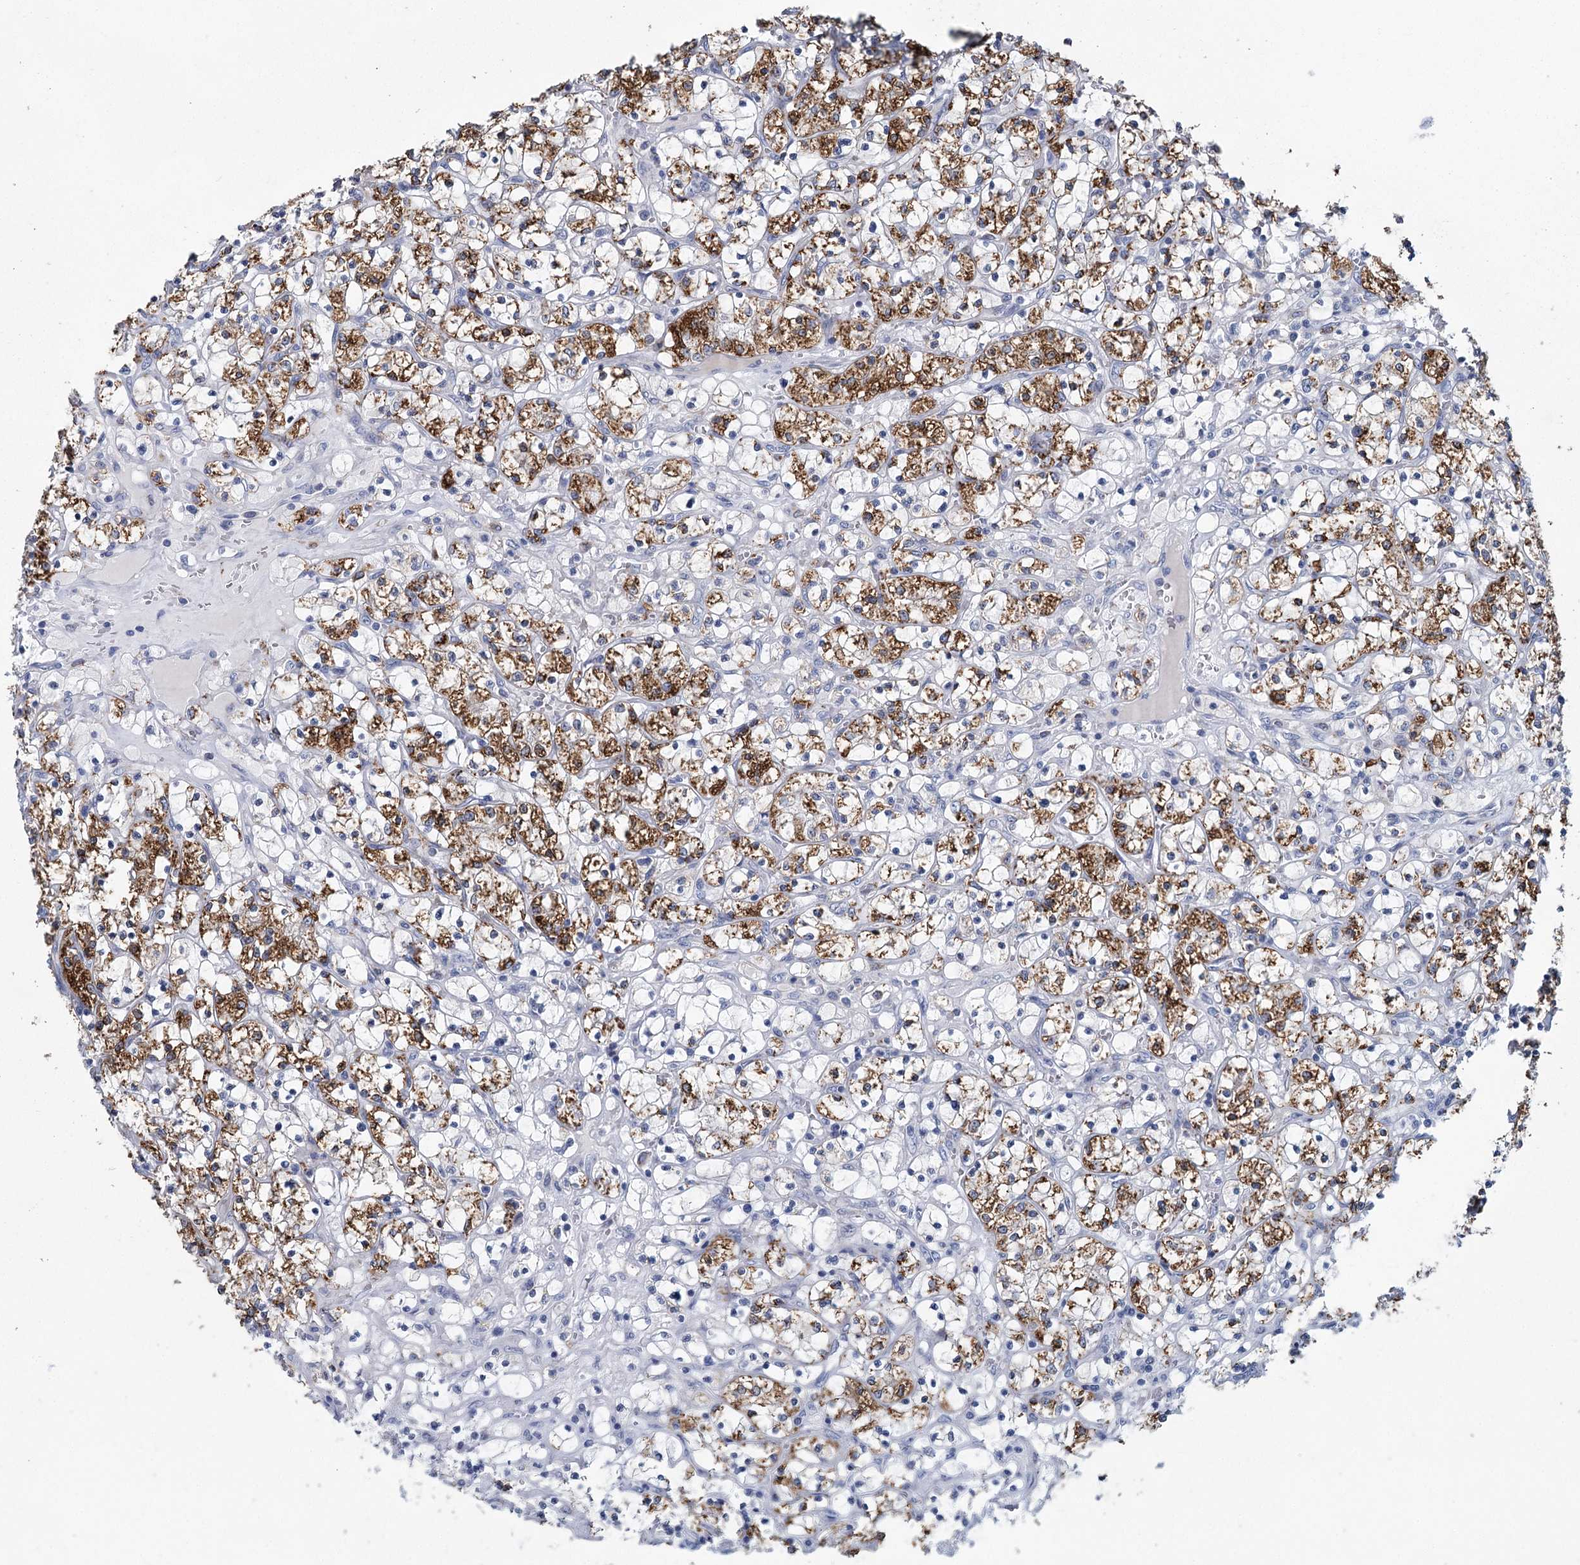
{"staining": {"intensity": "strong", "quantity": ">75%", "location": "cytoplasmic/membranous"}, "tissue": "renal cancer", "cell_type": "Tumor cells", "image_type": "cancer", "snomed": [{"axis": "morphology", "description": "Adenocarcinoma, NOS"}, {"axis": "topography", "description": "Kidney"}], "caption": "Renal cancer (adenocarcinoma) stained with IHC shows strong cytoplasmic/membranous expression in about >75% of tumor cells.", "gene": "METTL7B", "patient": {"sex": "female", "age": 69}}